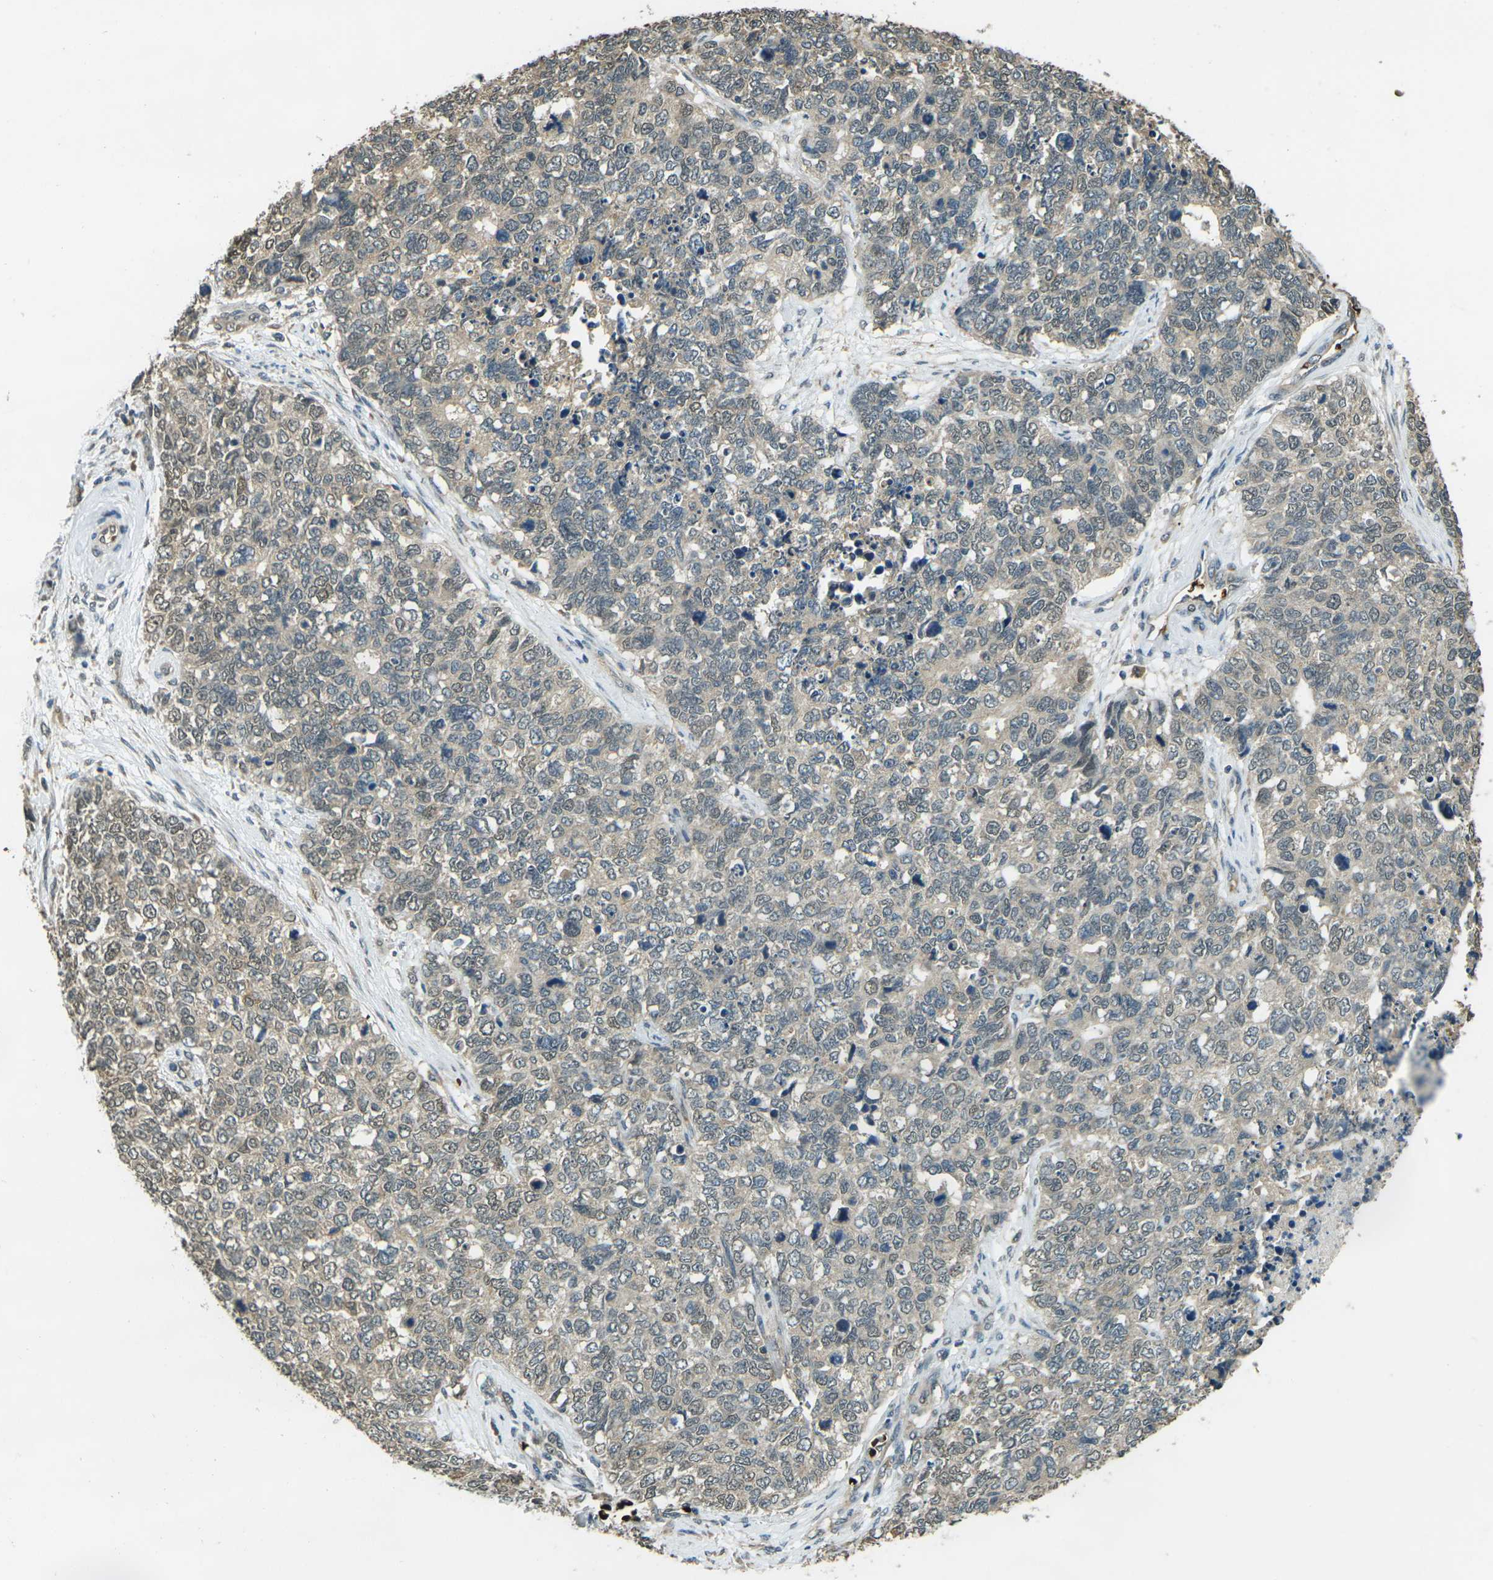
{"staining": {"intensity": "weak", "quantity": ">75%", "location": "cytoplasmic/membranous,nuclear"}, "tissue": "cervical cancer", "cell_type": "Tumor cells", "image_type": "cancer", "snomed": [{"axis": "morphology", "description": "Squamous cell carcinoma, NOS"}, {"axis": "topography", "description": "Cervix"}], "caption": "Protein staining of cervical squamous cell carcinoma tissue displays weak cytoplasmic/membranous and nuclear positivity in approximately >75% of tumor cells.", "gene": "TOR1A", "patient": {"sex": "female", "age": 63}}